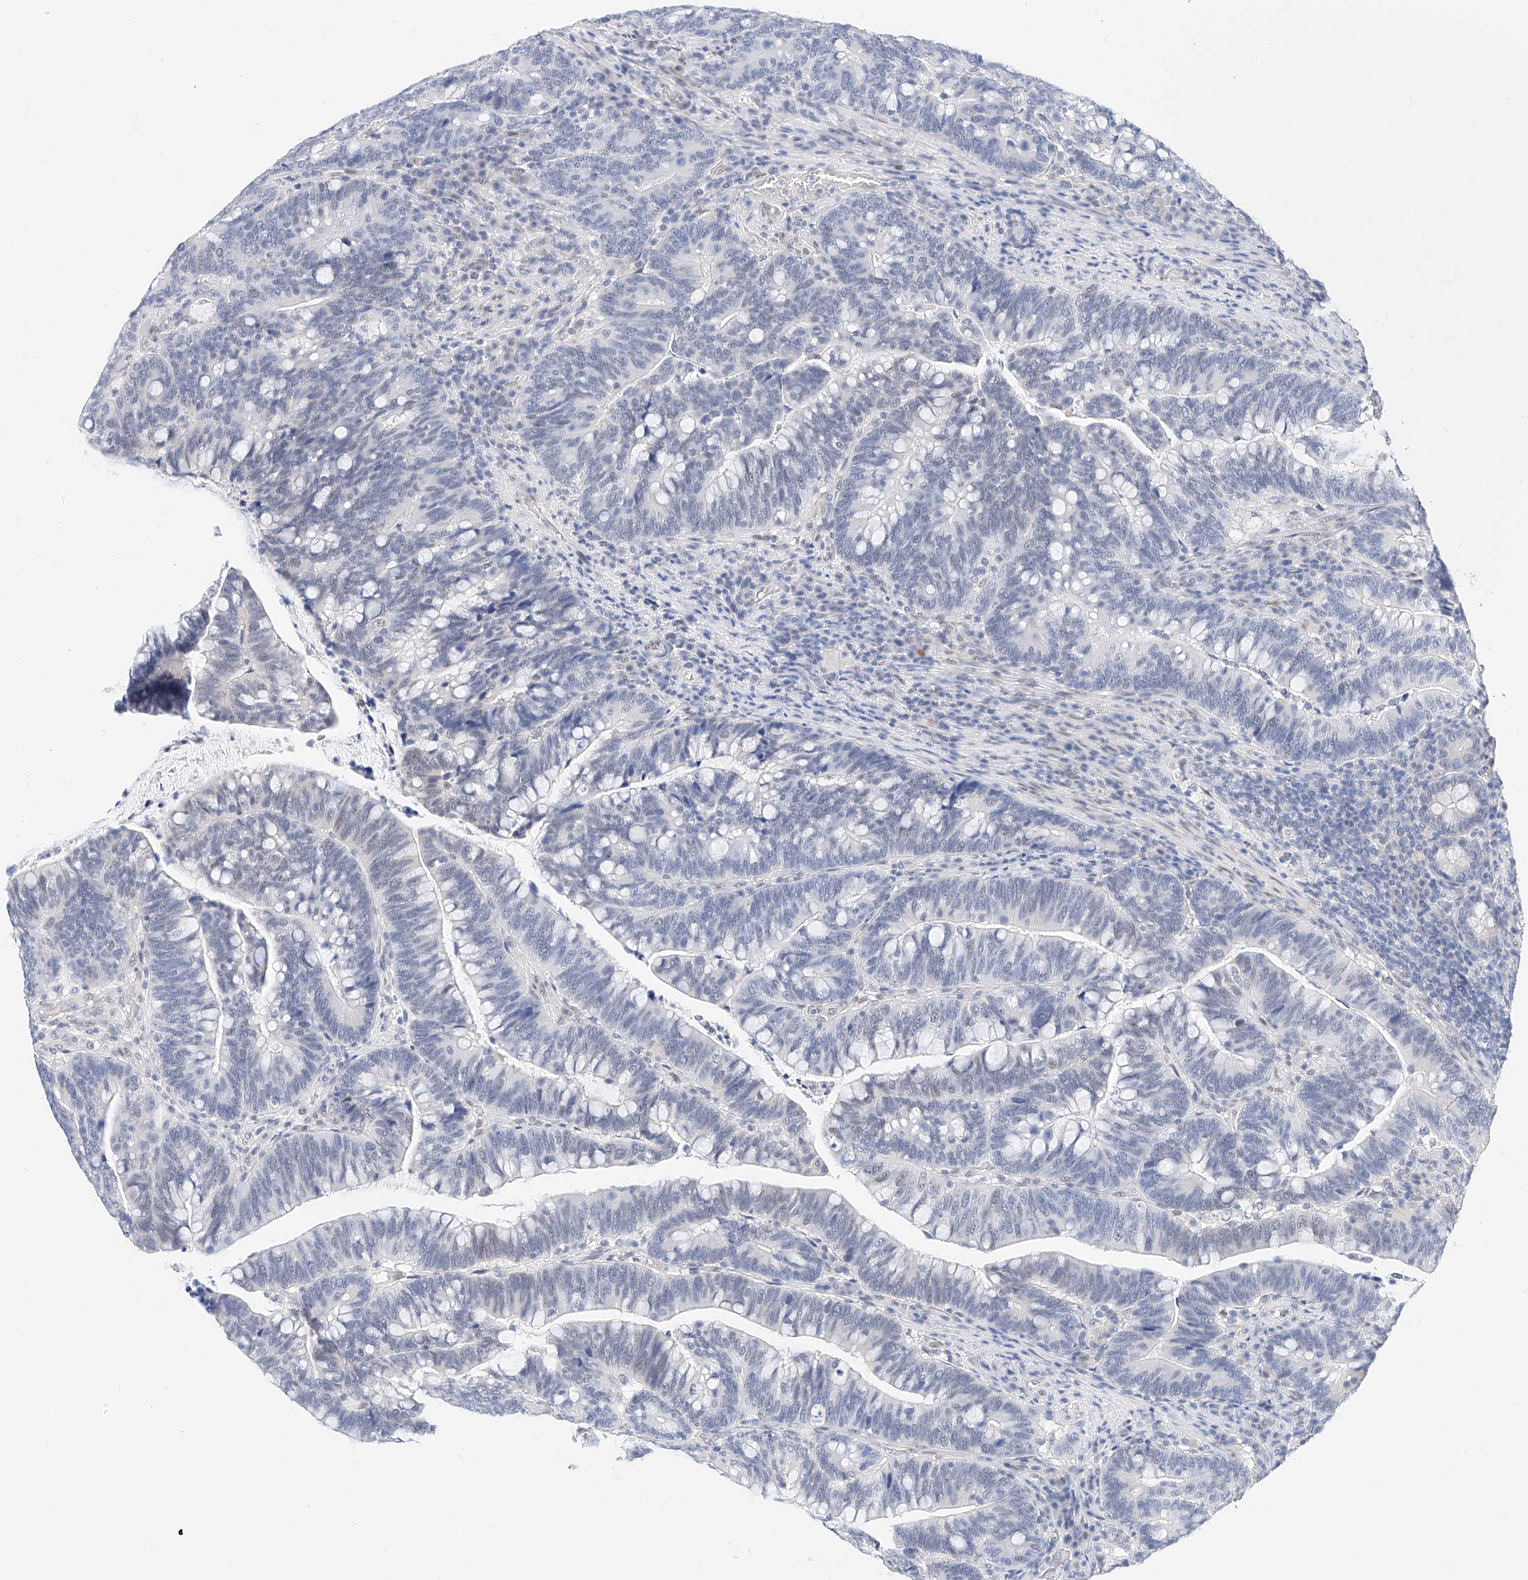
{"staining": {"intensity": "negative", "quantity": "none", "location": "none"}, "tissue": "colorectal cancer", "cell_type": "Tumor cells", "image_type": "cancer", "snomed": [{"axis": "morphology", "description": "Adenocarcinoma, NOS"}, {"axis": "topography", "description": "Colon"}], "caption": "Image shows no significant protein staining in tumor cells of colorectal cancer (adenocarcinoma).", "gene": "KCNJ1", "patient": {"sex": "female", "age": 66}}